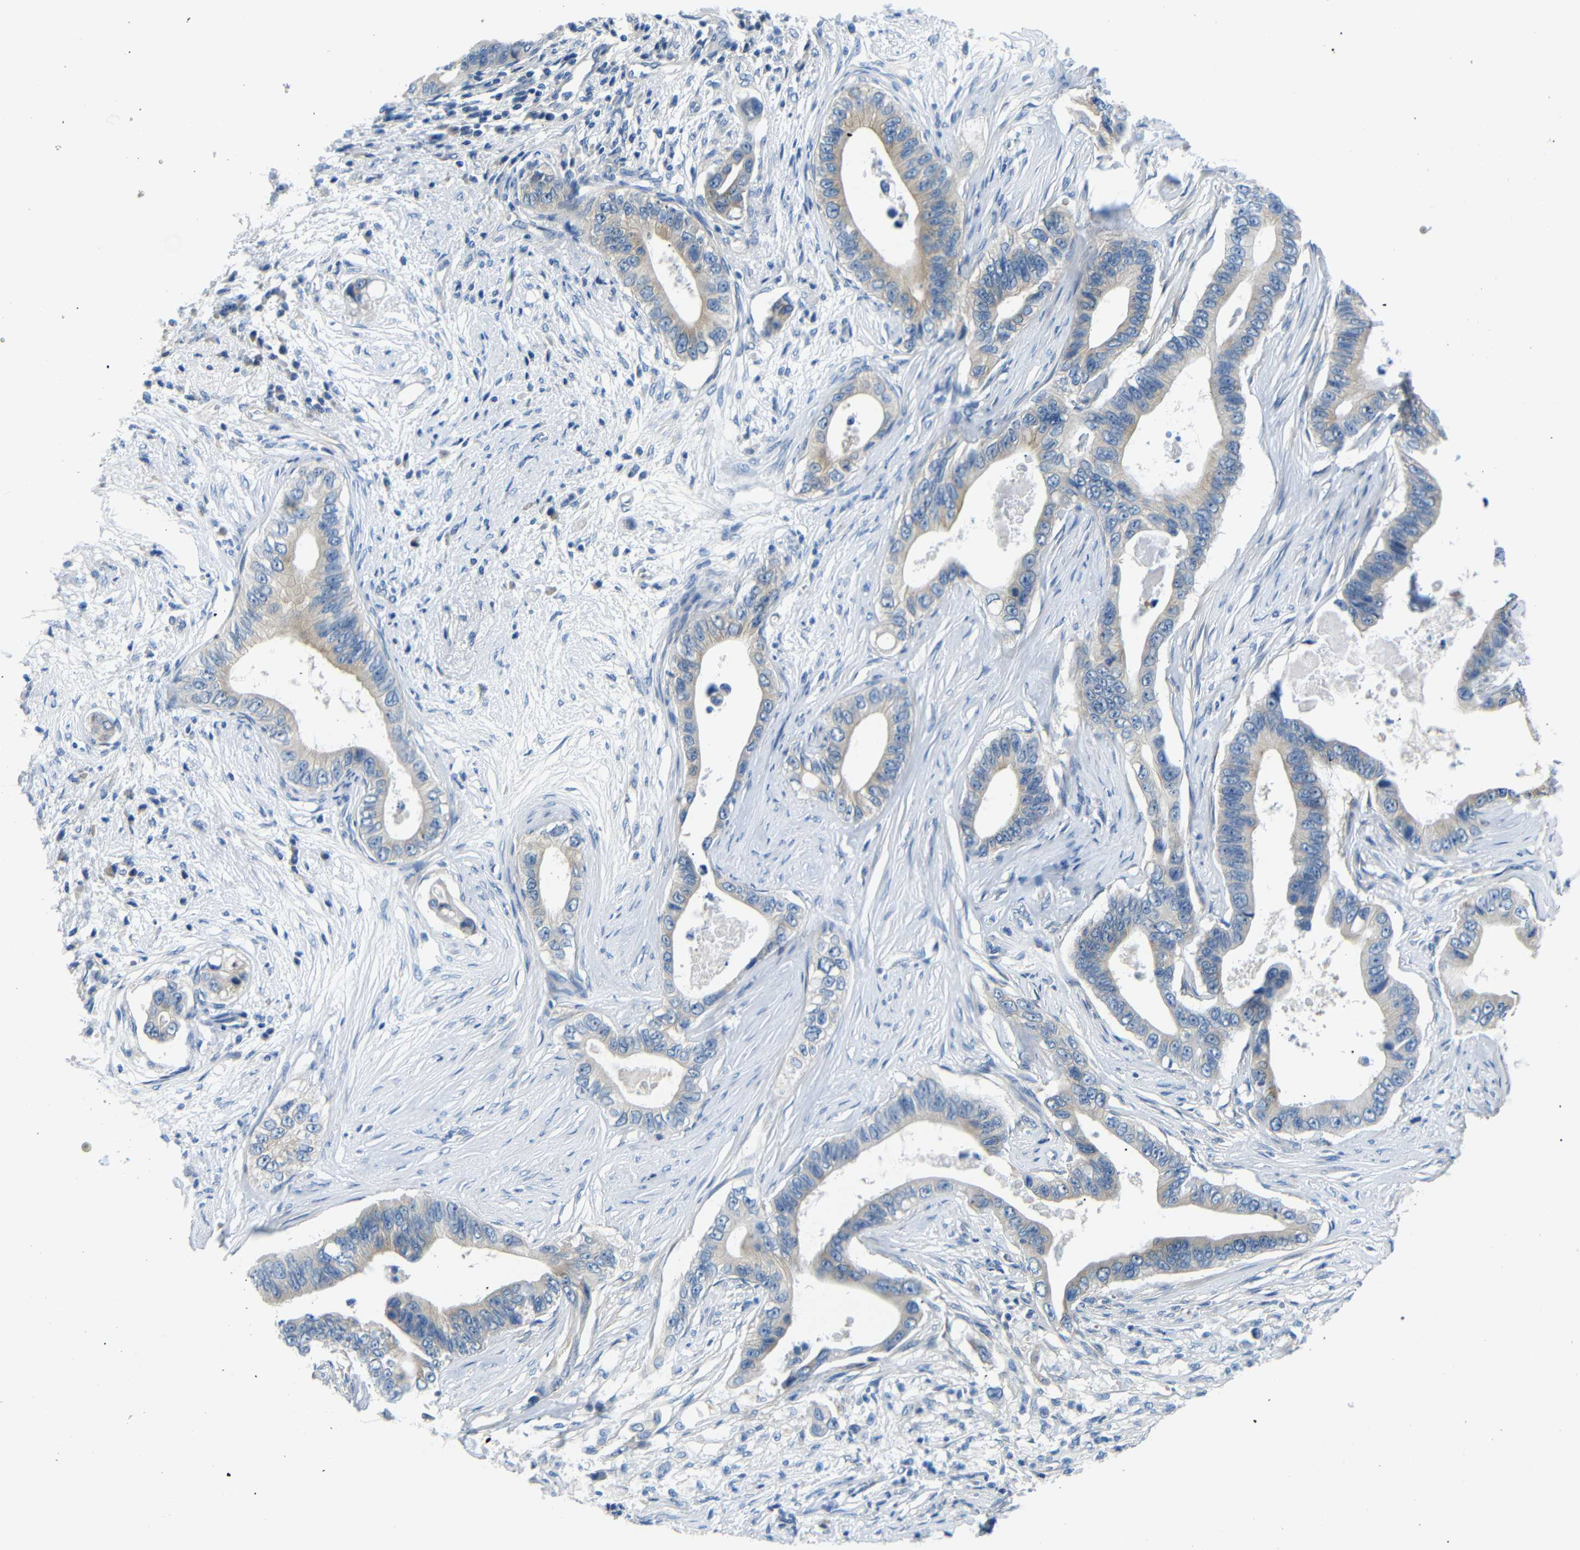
{"staining": {"intensity": "weak", "quantity": "25%-75%", "location": "cytoplasmic/membranous"}, "tissue": "pancreatic cancer", "cell_type": "Tumor cells", "image_type": "cancer", "snomed": [{"axis": "morphology", "description": "Adenocarcinoma, NOS"}, {"axis": "topography", "description": "Pancreas"}], "caption": "Approximately 25%-75% of tumor cells in human pancreatic cancer show weak cytoplasmic/membranous protein expression as visualized by brown immunohistochemical staining.", "gene": "DCP1A", "patient": {"sex": "male", "age": 77}}